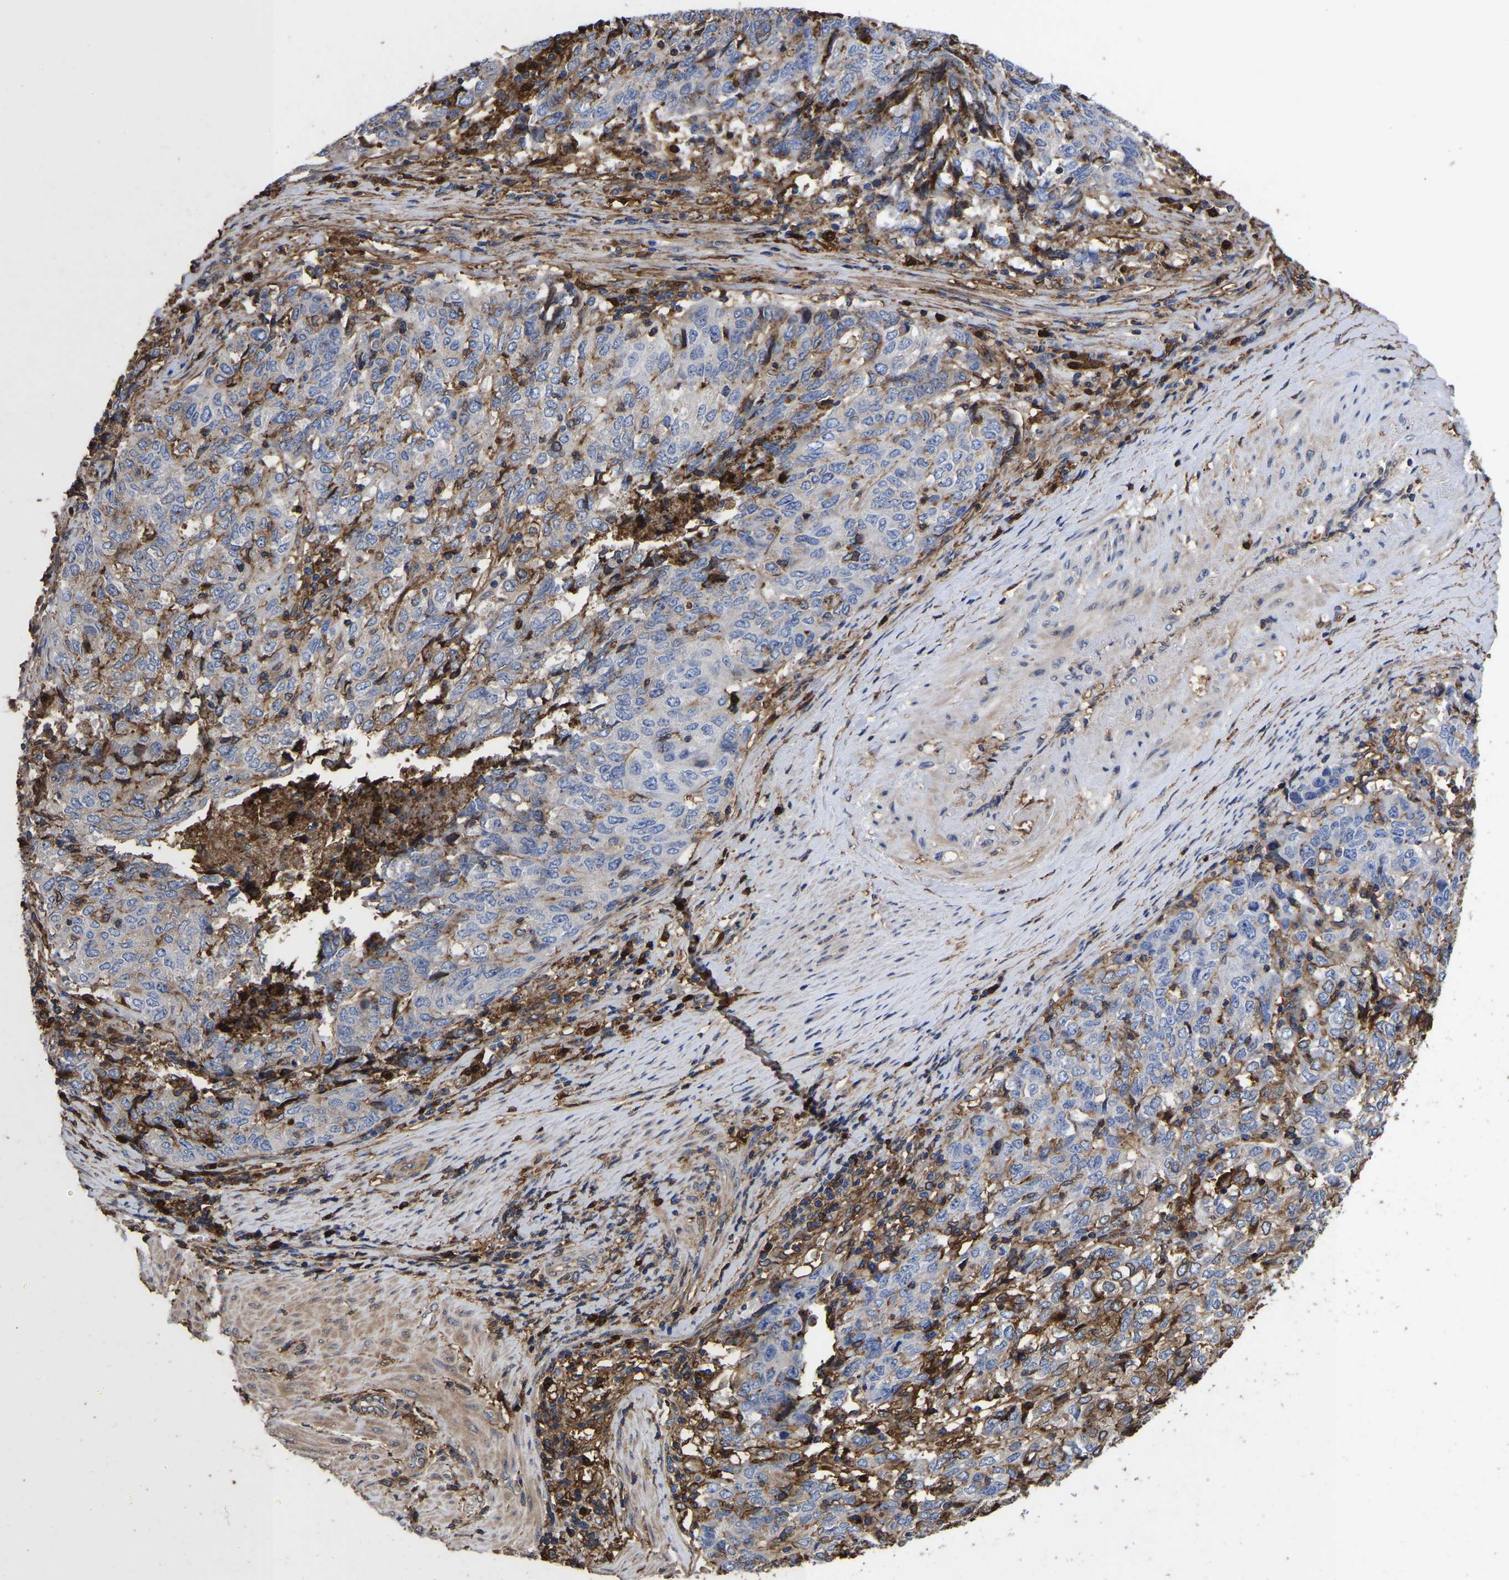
{"staining": {"intensity": "negative", "quantity": "none", "location": "none"}, "tissue": "endometrial cancer", "cell_type": "Tumor cells", "image_type": "cancer", "snomed": [{"axis": "morphology", "description": "Adenocarcinoma, NOS"}, {"axis": "topography", "description": "Endometrium"}], "caption": "Immunohistochemistry of endometrial adenocarcinoma displays no staining in tumor cells.", "gene": "LIF", "patient": {"sex": "female", "age": 80}}